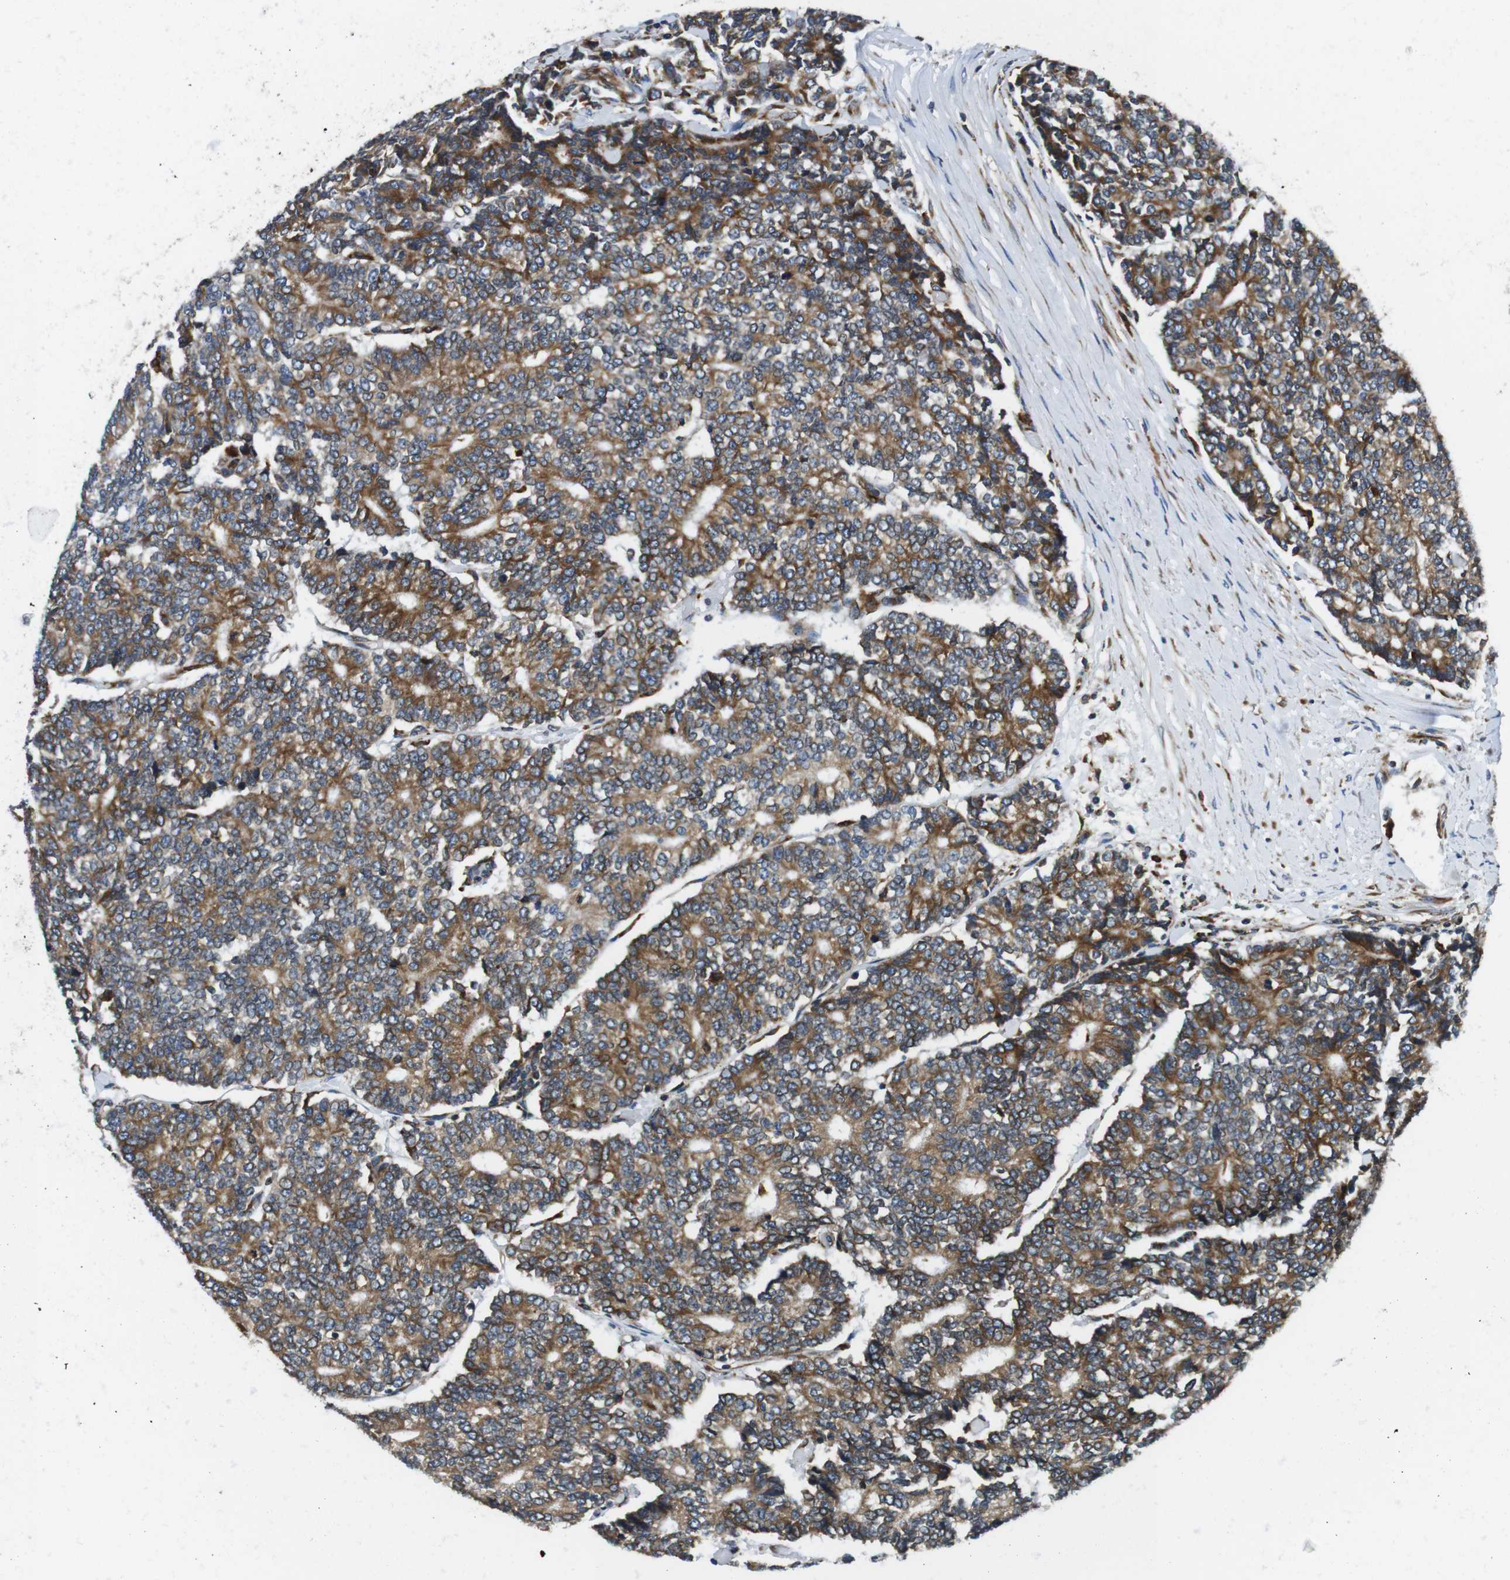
{"staining": {"intensity": "moderate", "quantity": ">75%", "location": "cytoplasmic/membranous"}, "tissue": "prostate cancer", "cell_type": "Tumor cells", "image_type": "cancer", "snomed": [{"axis": "morphology", "description": "Normal tissue, NOS"}, {"axis": "morphology", "description": "Adenocarcinoma, High grade"}, {"axis": "topography", "description": "Prostate"}, {"axis": "topography", "description": "Seminal veicle"}], "caption": "IHC photomicrograph of neoplastic tissue: adenocarcinoma (high-grade) (prostate) stained using immunohistochemistry (IHC) demonstrates medium levels of moderate protein expression localized specifically in the cytoplasmic/membranous of tumor cells, appearing as a cytoplasmic/membranous brown color.", "gene": "UGGT1", "patient": {"sex": "male", "age": 55}}